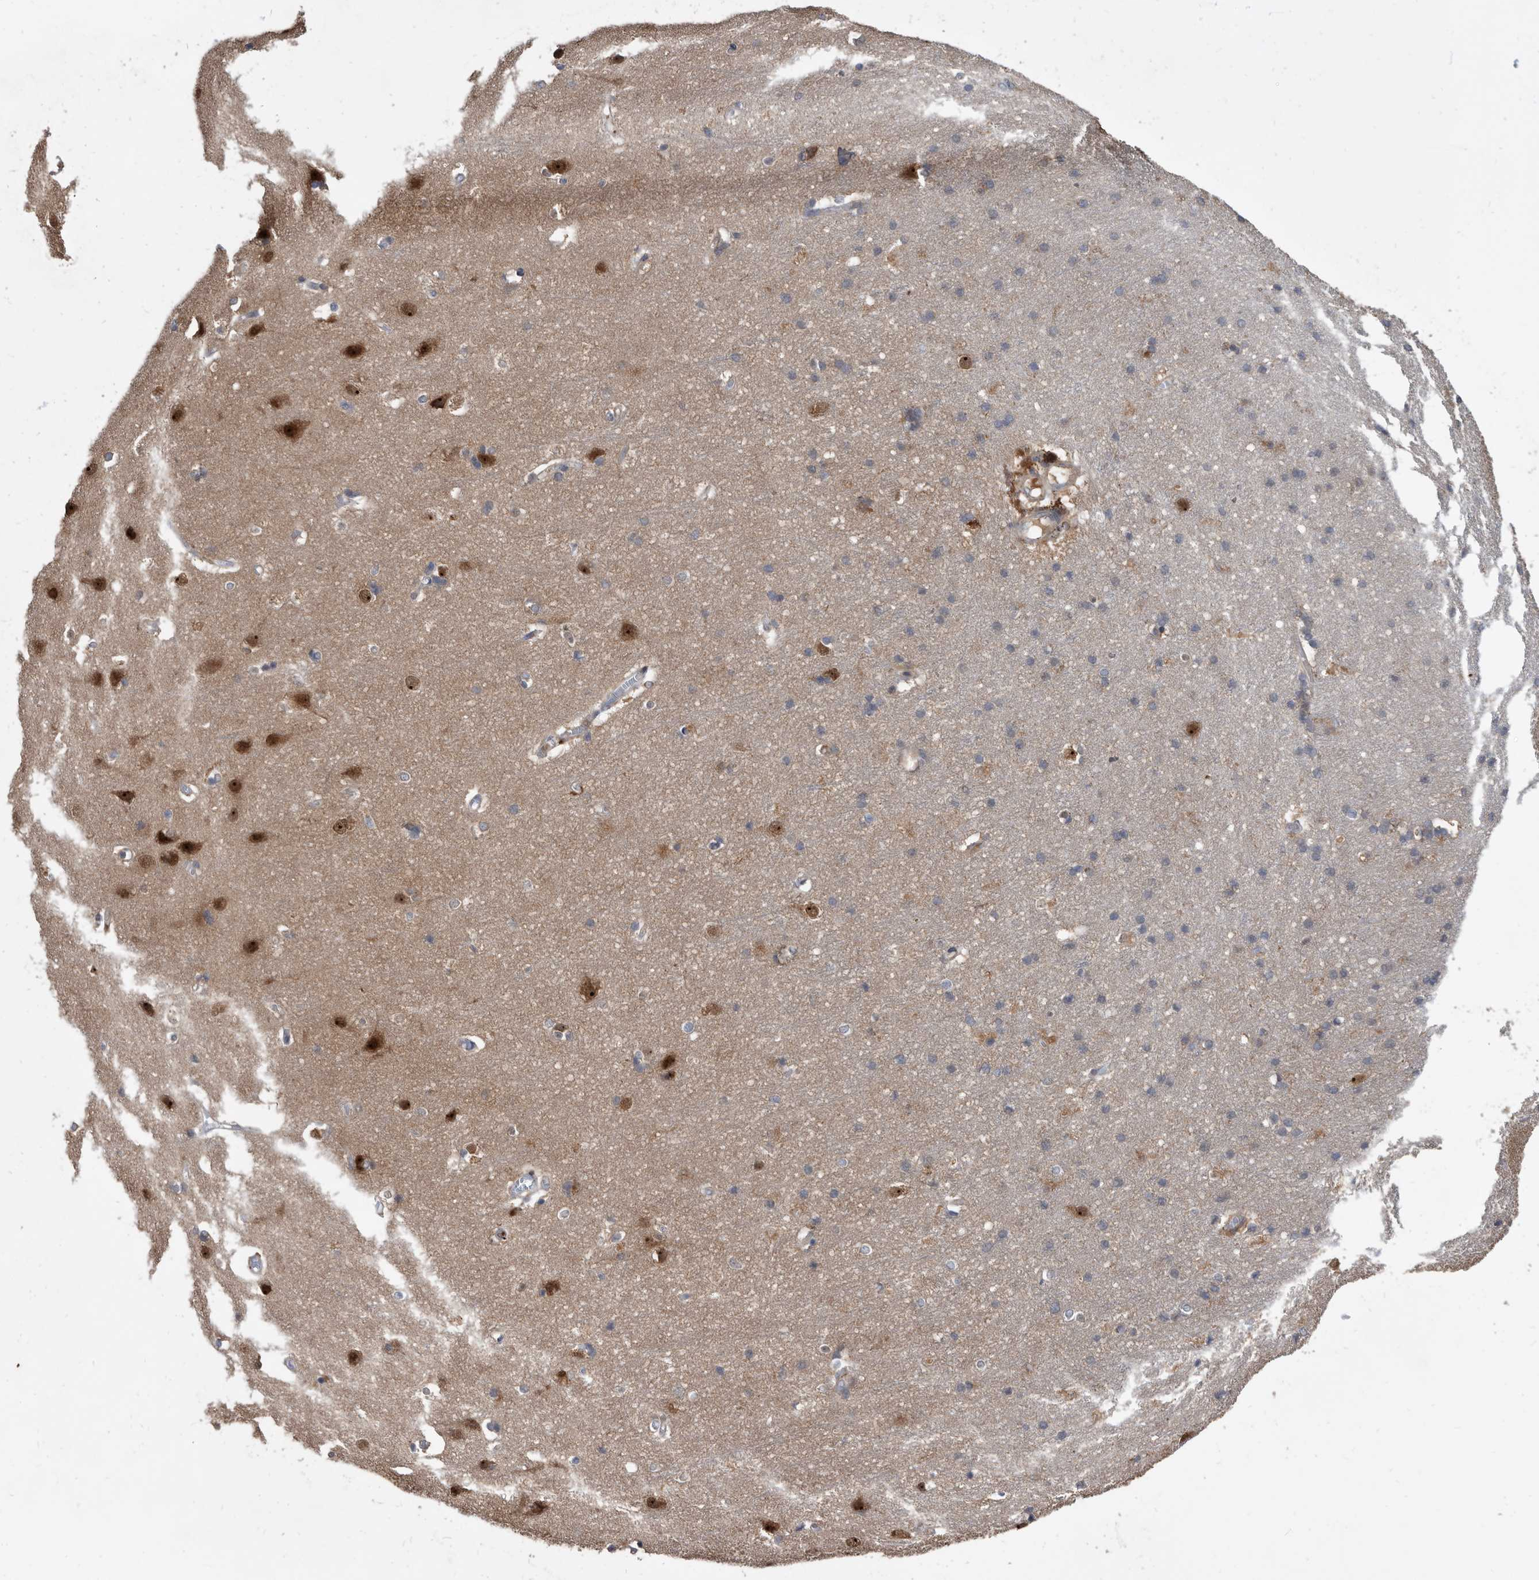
{"staining": {"intensity": "weak", "quantity": ">75%", "location": "cytoplasmic/membranous"}, "tissue": "cerebral cortex", "cell_type": "Endothelial cells", "image_type": "normal", "snomed": [{"axis": "morphology", "description": "Normal tissue, NOS"}, {"axis": "topography", "description": "Cerebral cortex"}], "caption": "An immunohistochemistry micrograph of benign tissue is shown. Protein staining in brown labels weak cytoplasmic/membranous positivity in cerebral cortex within endothelial cells.", "gene": "APEH", "patient": {"sex": "male", "age": 54}}